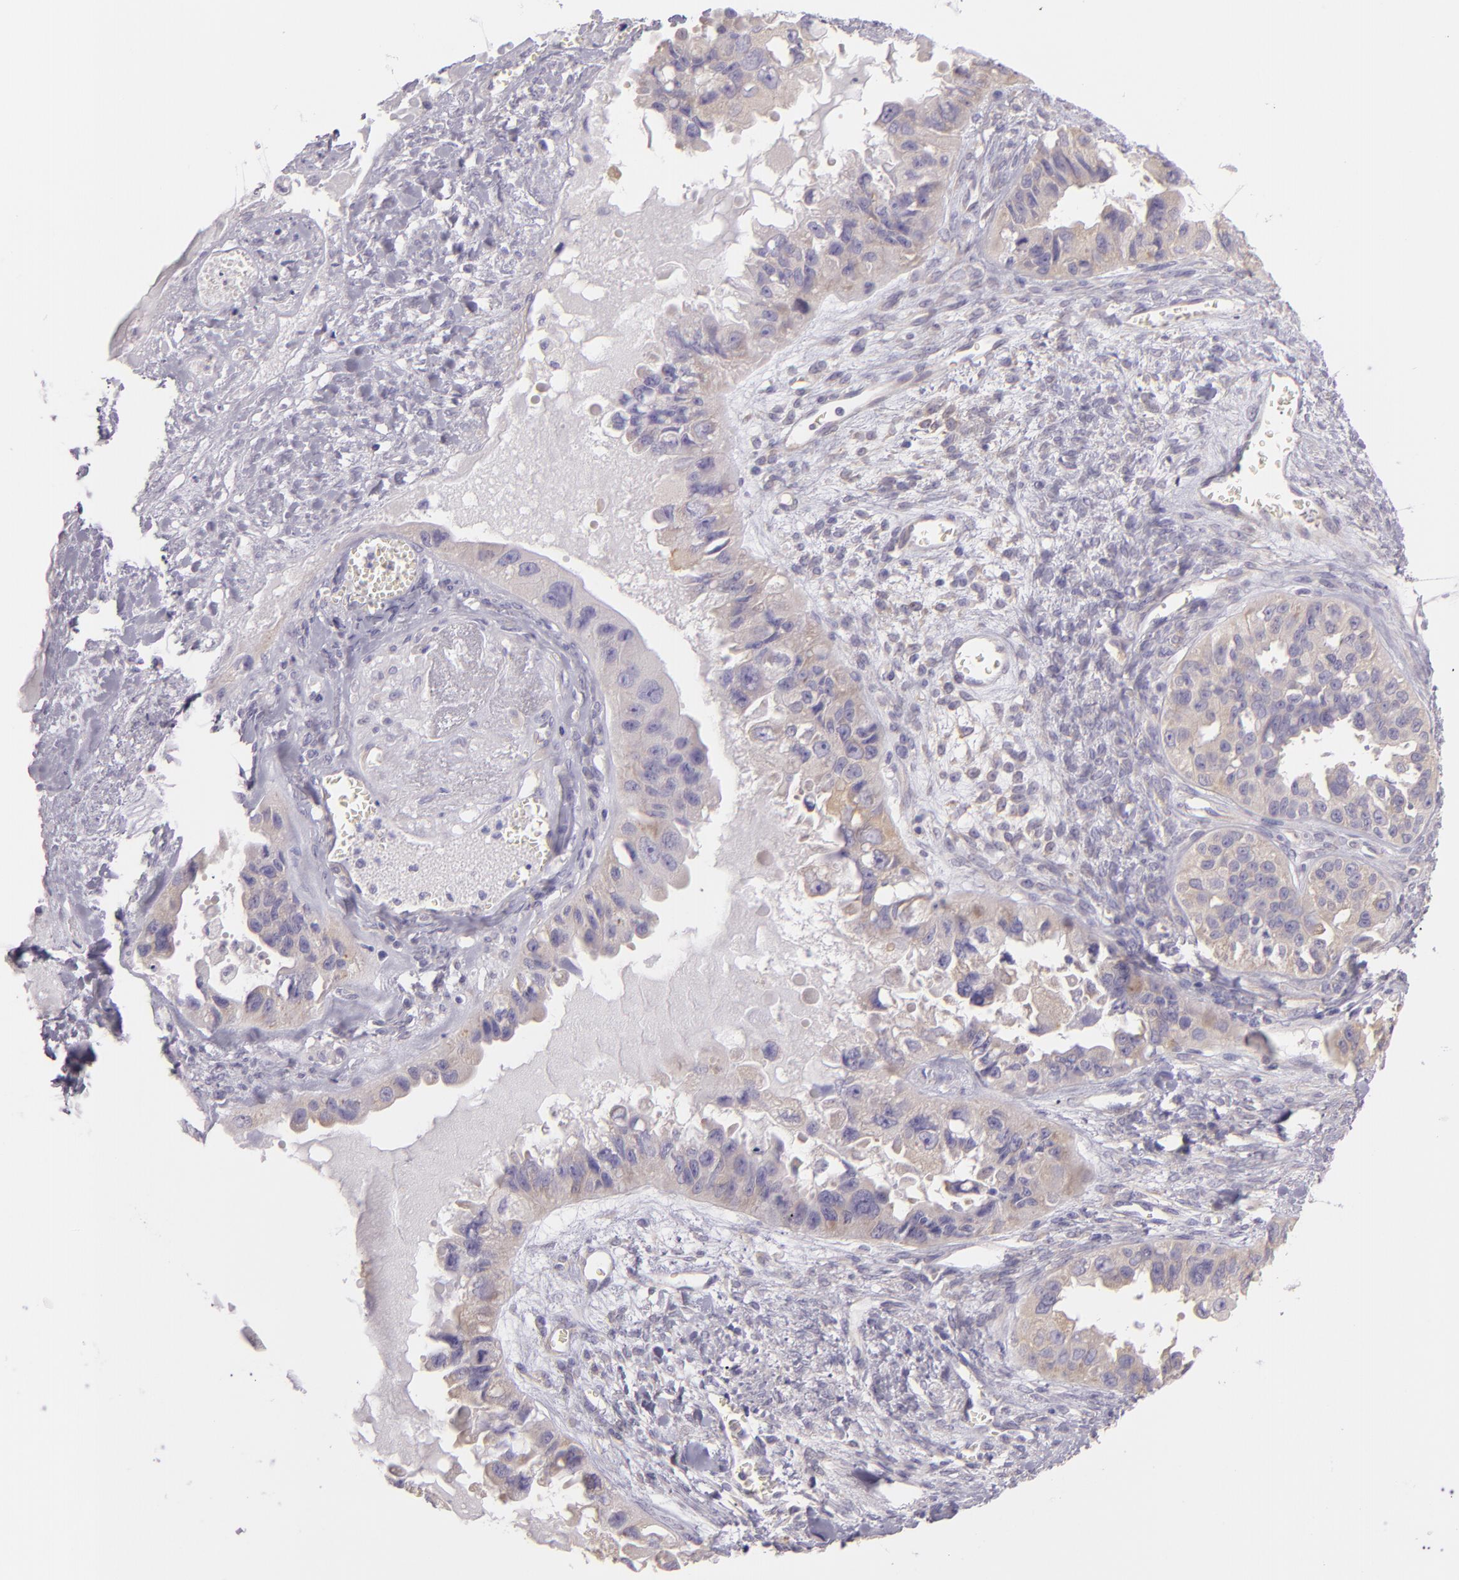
{"staining": {"intensity": "weak", "quantity": "25%-75%", "location": "cytoplasmic/membranous"}, "tissue": "ovarian cancer", "cell_type": "Tumor cells", "image_type": "cancer", "snomed": [{"axis": "morphology", "description": "Carcinoma, endometroid"}, {"axis": "topography", "description": "Ovary"}], "caption": "This is a micrograph of IHC staining of ovarian cancer, which shows weak expression in the cytoplasmic/membranous of tumor cells.", "gene": "ZC3H7B", "patient": {"sex": "female", "age": 85}}